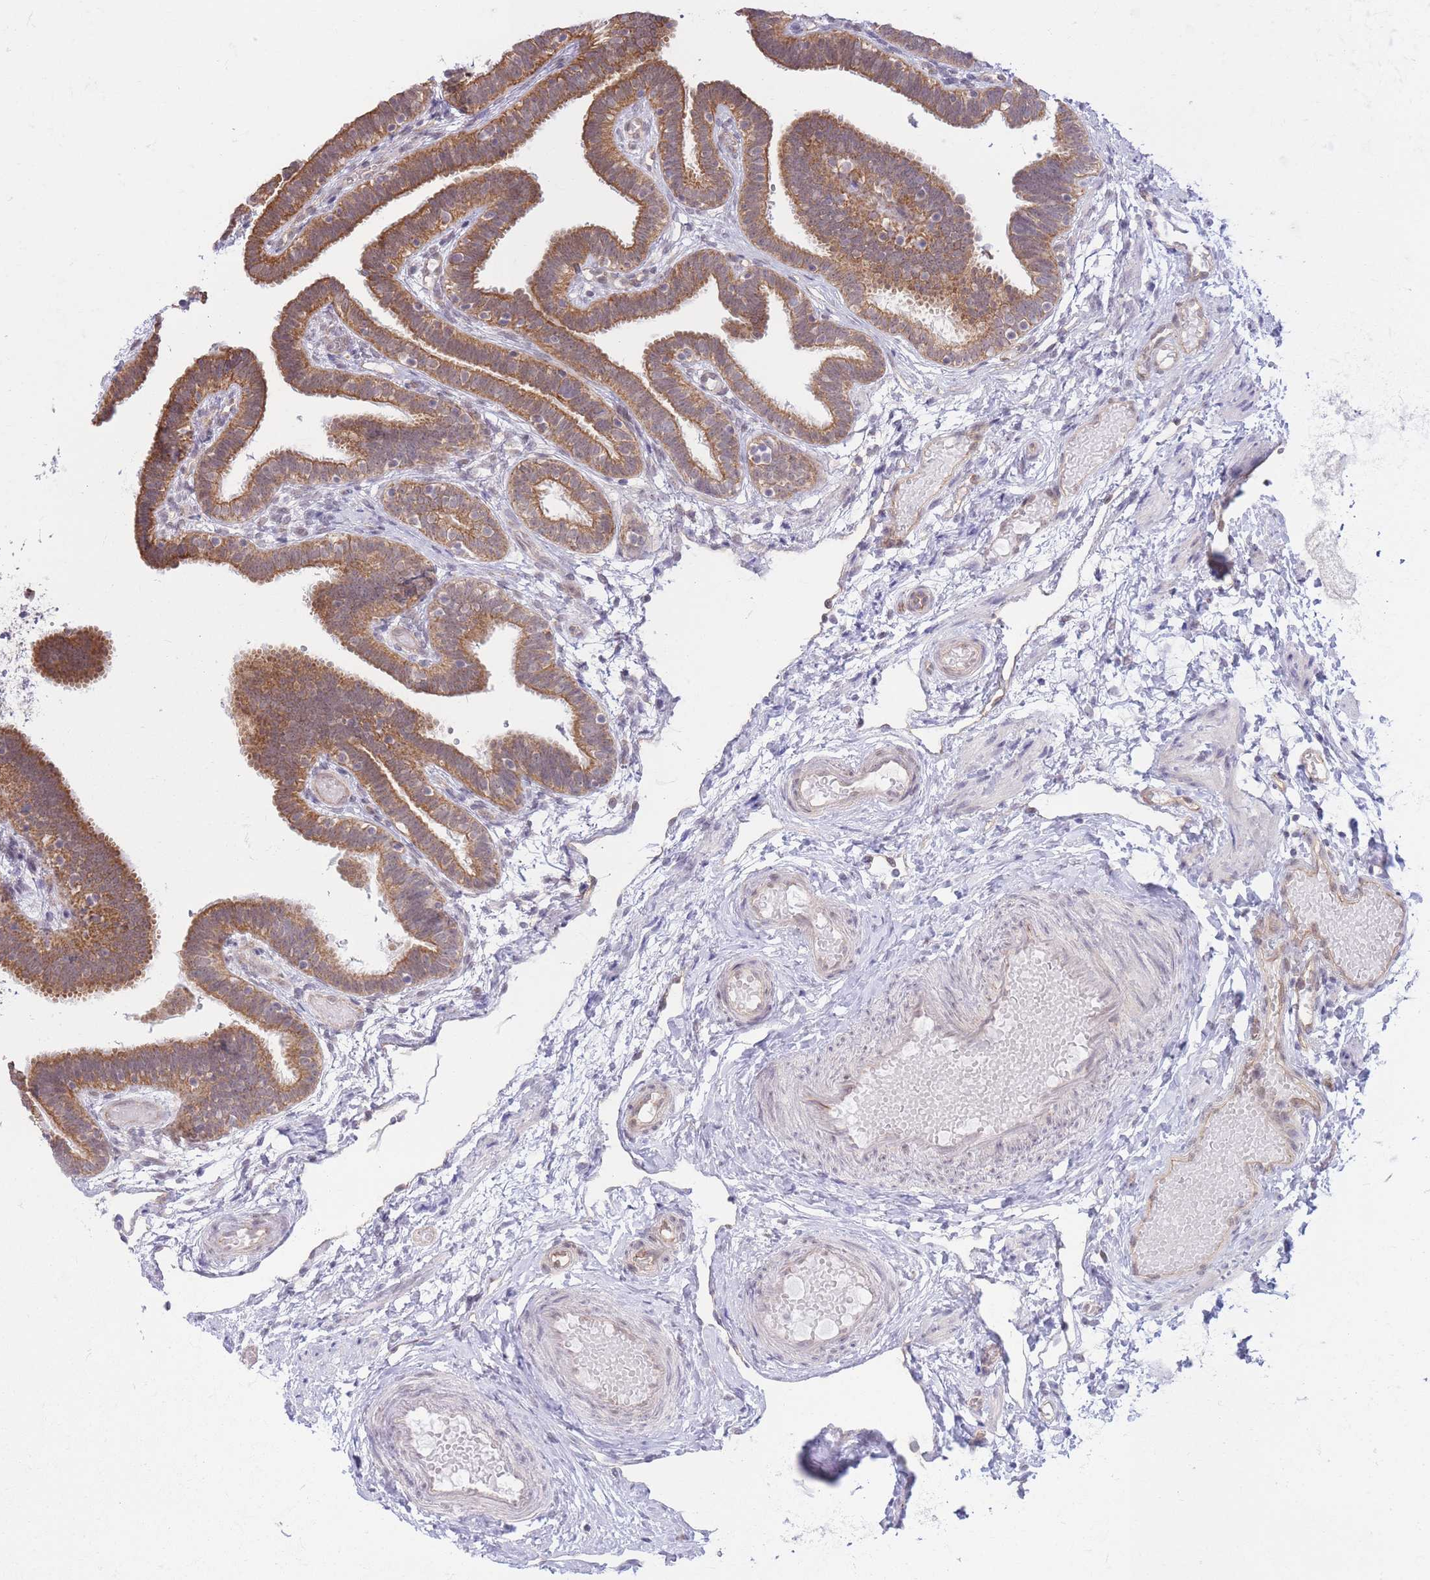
{"staining": {"intensity": "moderate", "quantity": ">75%", "location": "cytoplasmic/membranous"}, "tissue": "fallopian tube", "cell_type": "Glandular cells", "image_type": "normal", "snomed": [{"axis": "morphology", "description": "Normal tissue, NOS"}, {"axis": "topography", "description": "Fallopian tube"}], "caption": "Immunohistochemical staining of unremarkable human fallopian tube displays medium levels of moderate cytoplasmic/membranous positivity in about >75% of glandular cells. (DAB = brown stain, brightfield microscopy at high magnification).", "gene": "MRPS31", "patient": {"sex": "female", "age": 37}}